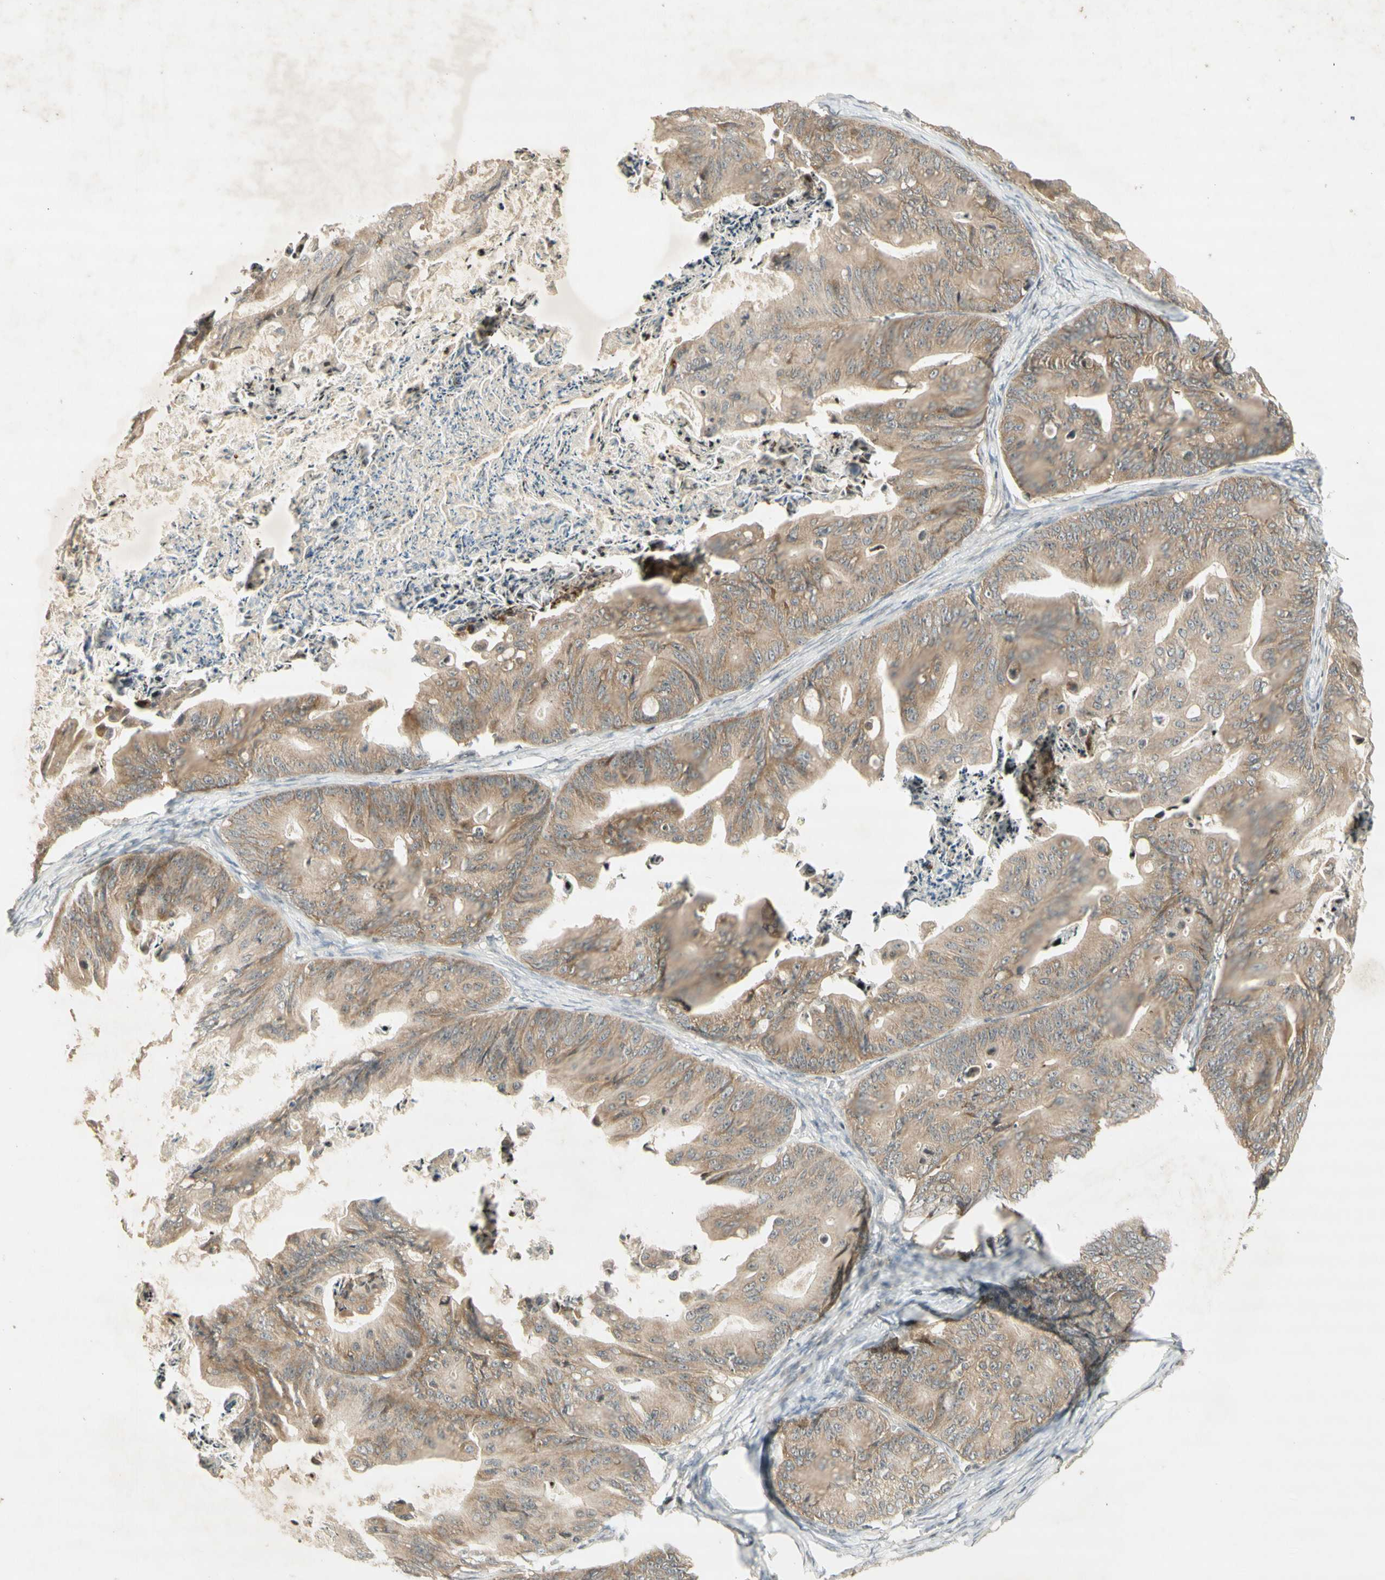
{"staining": {"intensity": "moderate", "quantity": ">75%", "location": "cytoplasmic/membranous"}, "tissue": "ovarian cancer", "cell_type": "Tumor cells", "image_type": "cancer", "snomed": [{"axis": "morphology", "description": "Cystadenocarcinoma, mucinous, NOS"}, {"axis": "topography", "description": "Ovary"}], "caption": "A micrograph of human mucinous cystadenocarcinoma (ovarian) stained for a protein exhibits moderate cytoplasmic/membranous brown staining in tumor cells.", "gene": "ETF1", "patient": {"sex": "female", "age": 37}}